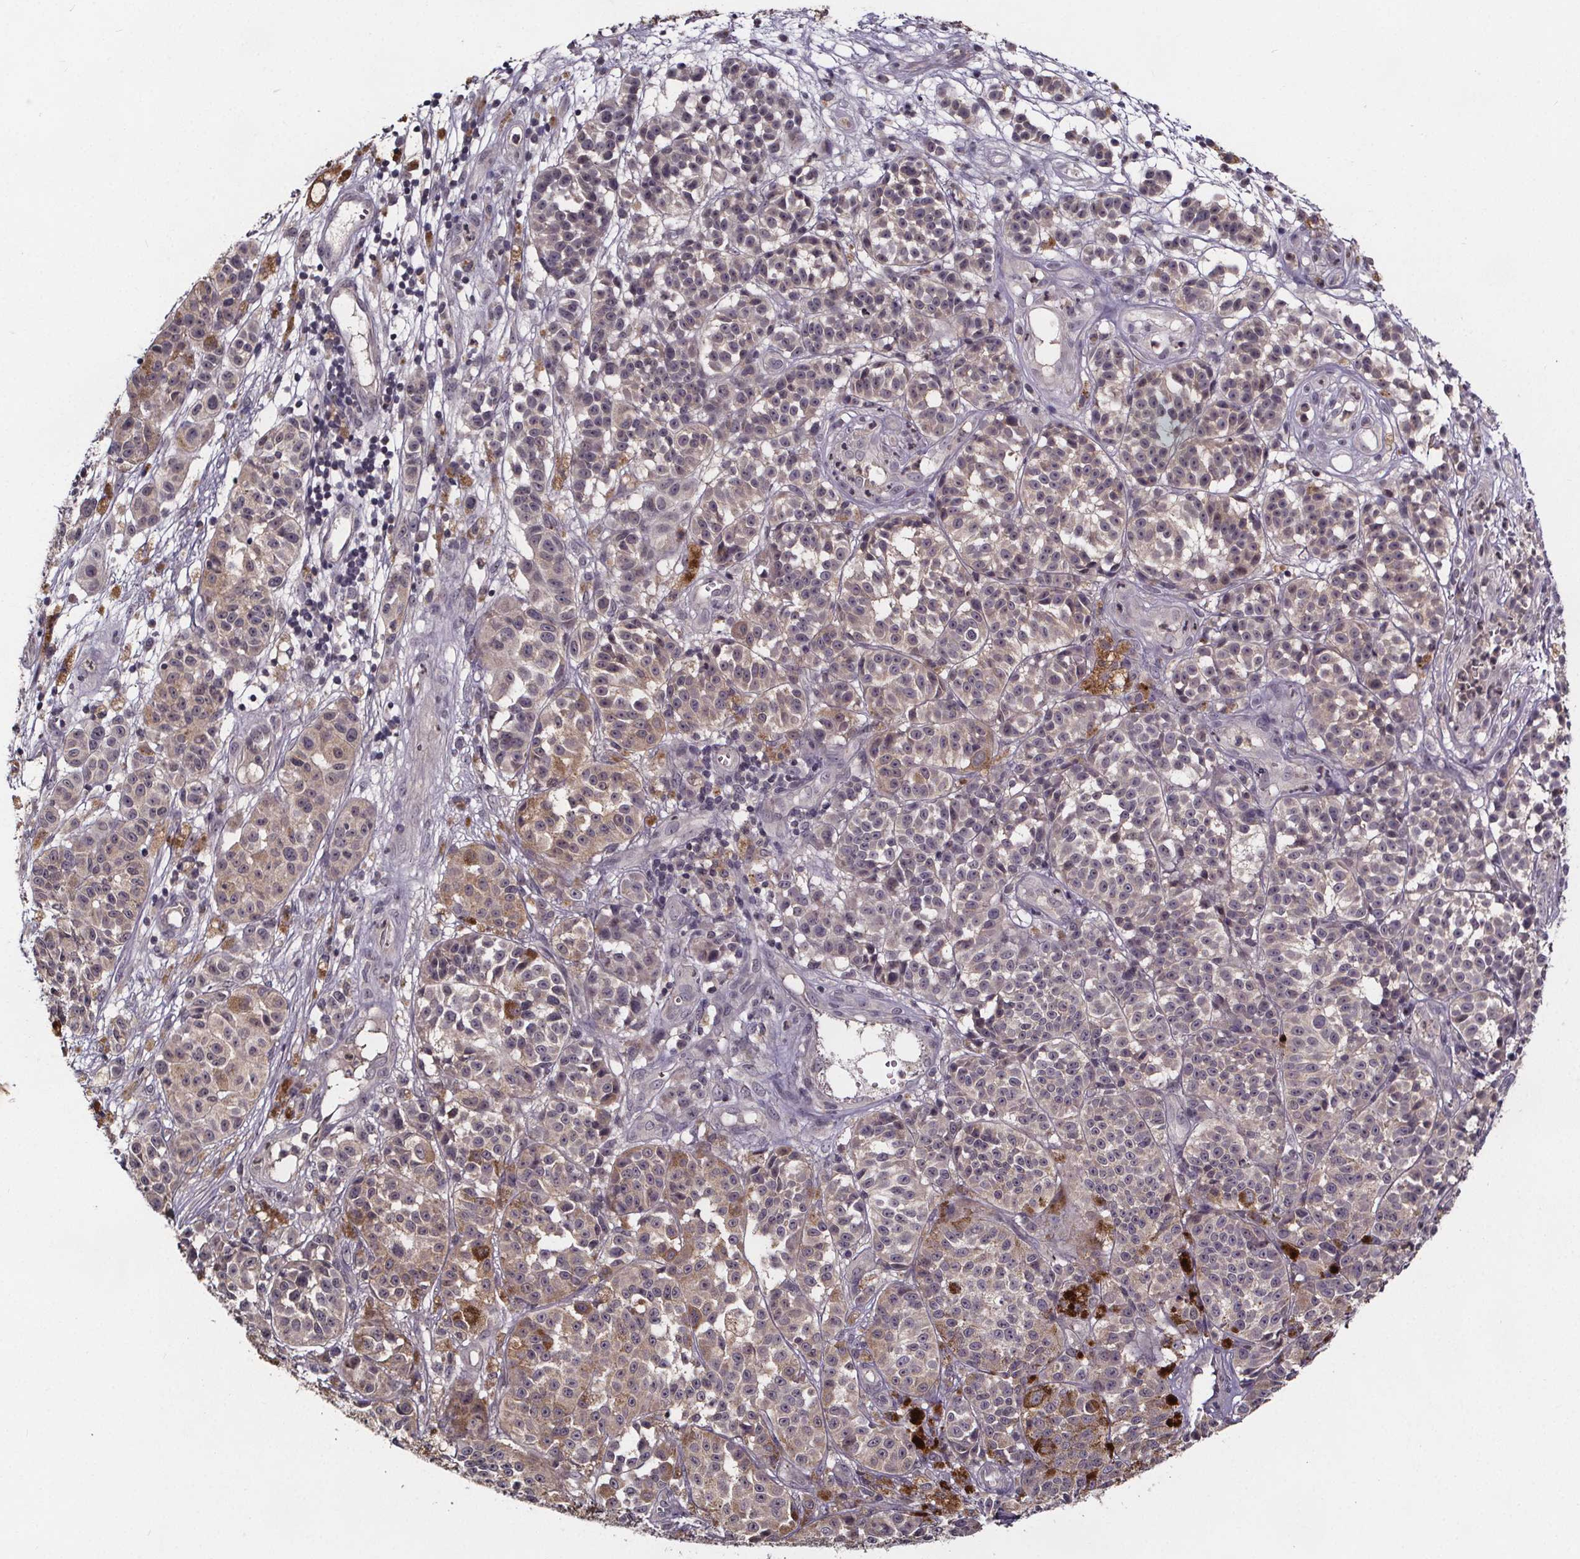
{"staining": {"intensity": "moderate", "quantity": "<25%", "location": "cytoplasmic/membranous"}, "tissue": "melanoma", "cell_type": "Tumor cells", "image_type": "cancer", "snomed": [{"axis": "morphology", "description": "Malignant melanoma, NOS"}, {"axis": "topography", "description": "Skin"}], "caption": "This micrograph displays immunohistochemistry (IHC) staining of malignant melanoma, with low moderate cytoplasmic/membranous staining in about <25% of tumor cells.", "gene": "SMIM1", "patient": {"sex": "female", "age": 58}}